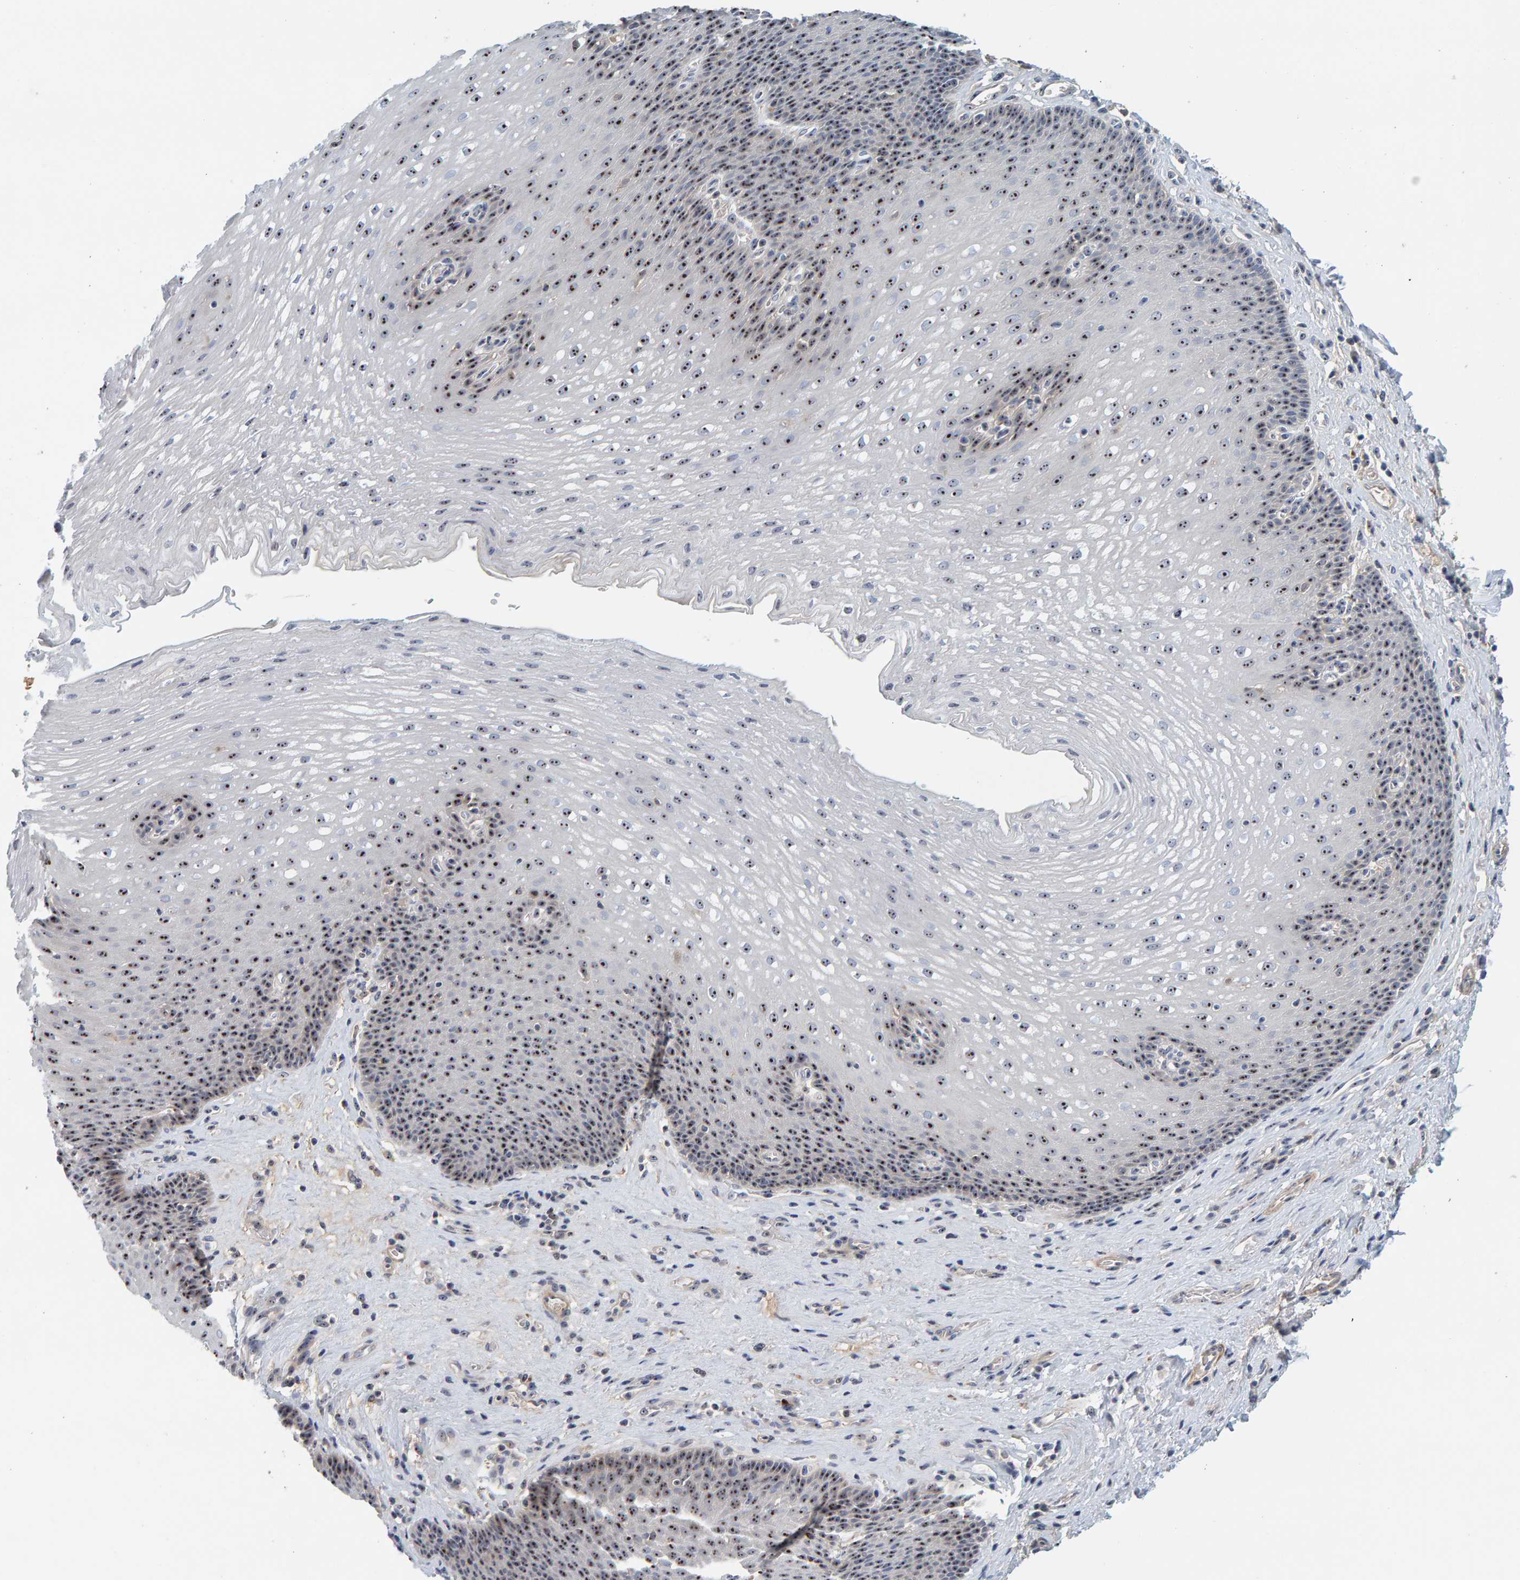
{"staining": {"intensity": "strong", "quantity": ">75%", "location": "nuclear"}, "tissue": "esophagus", "cell_type": "Squamous epithelial cells", "image_type": "normal", "snomed": [{"axis": "morphology", "description": "Normal tissue, NOS"}, {"axis": "topography", "description": "Esophagus"}], "caption": "Immunohistochemistry (DAB (3,3'-diaminobenzidine)) staining of normal esophagus reveals strong nuclear protein positivity in approximately >75% of squamous epithelial cells.", "gene": "NOL11", "patient": {"sex": "male", "age": 48}}